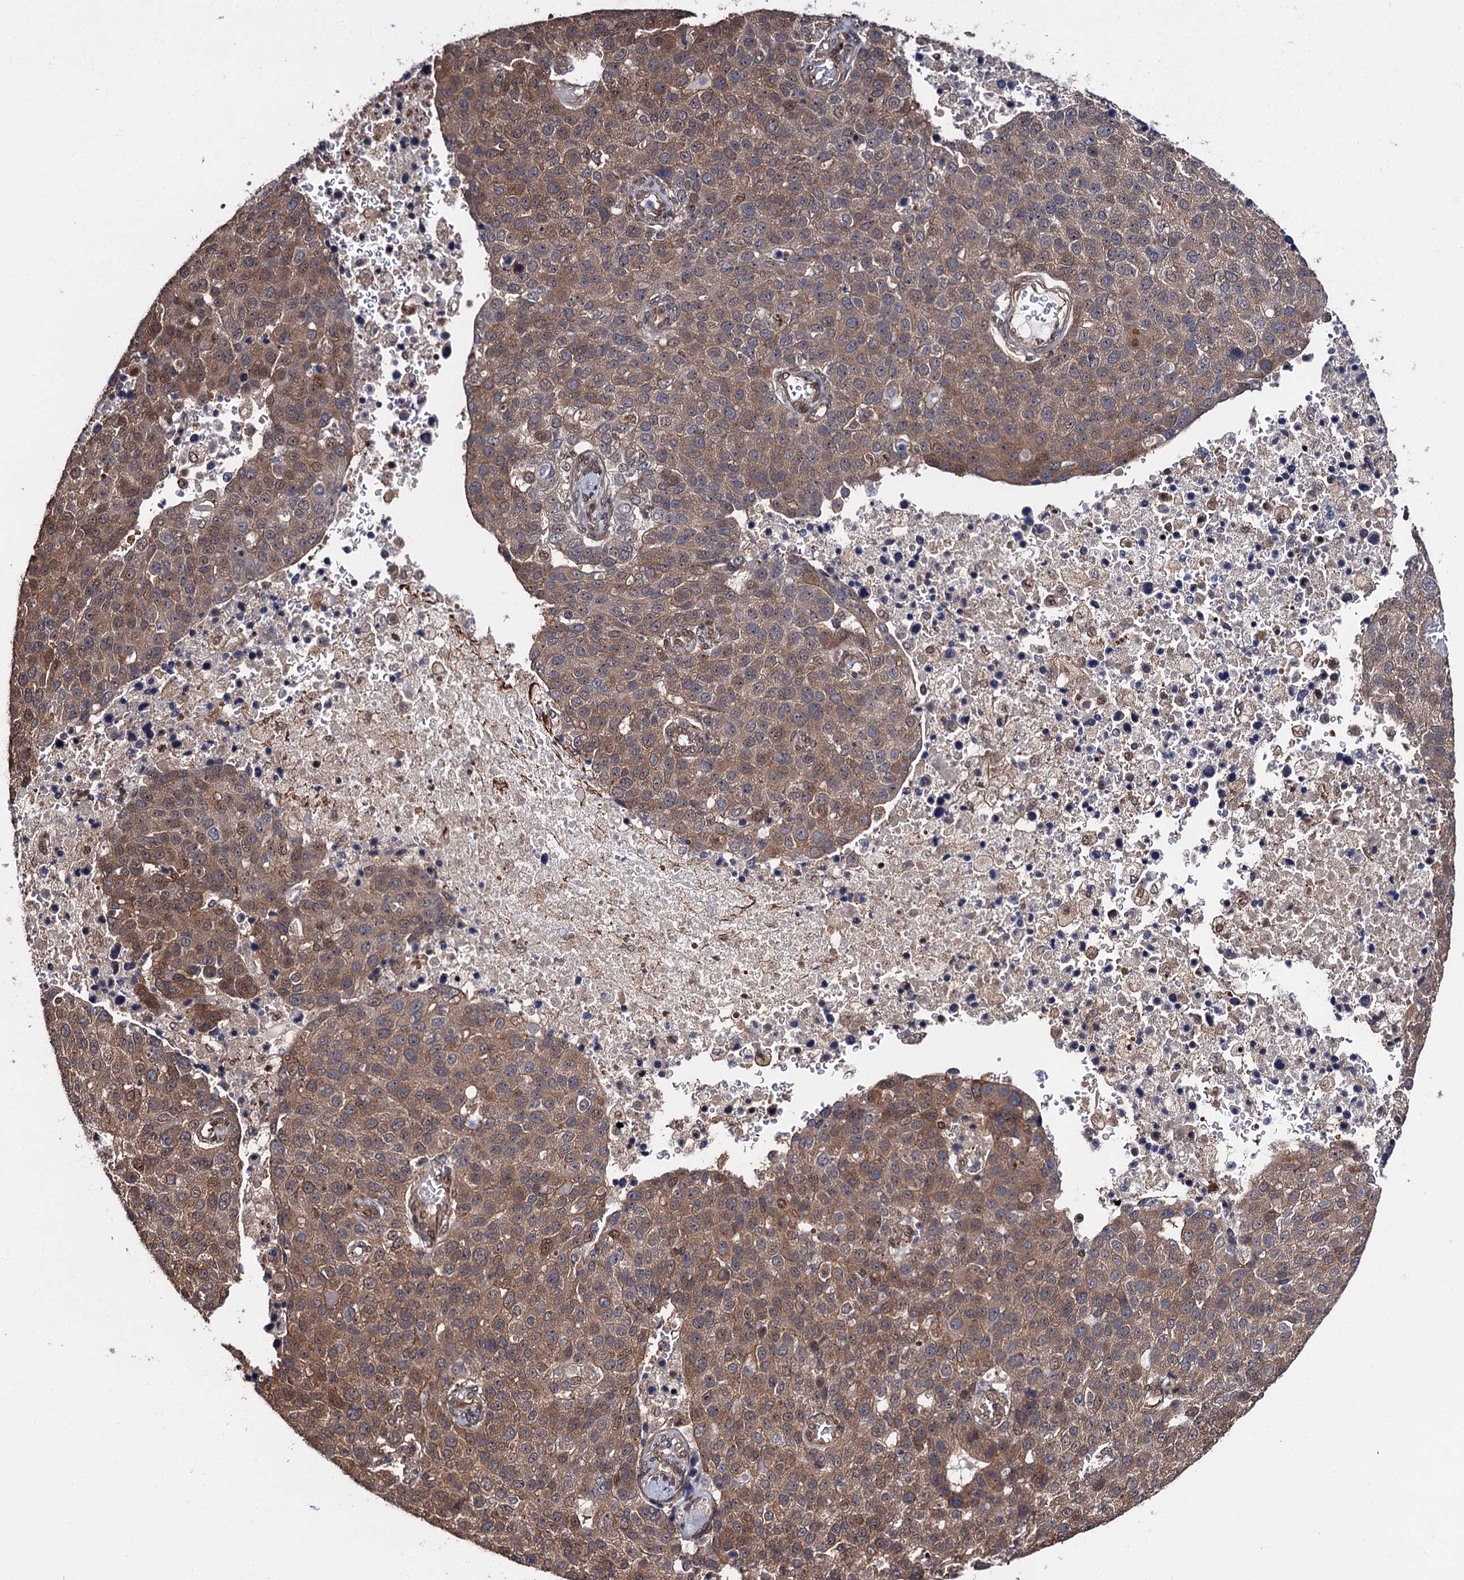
{"staining": {"intensity": "moderate", "quantity": ">75%", "location": "cytoplasmic/membranous"}, "tissue": "pancreatic cancer", "cell_type": "Tumor cells", "image_type": "cancer", "snomed": [{"axis": "morphology", "description": "Adenocarcinoma, NOS"}, {"axis": "topography", "description": "Pancreas"}], "caption": "An image of human pancreatic cancer (adenocarcinoma) stained for a protein demonstrates moderate cytoplasmic/membranous brown staining in tumor cells.", "gene": "CDC23", "patient": {"sex": "female", "age": 61}}